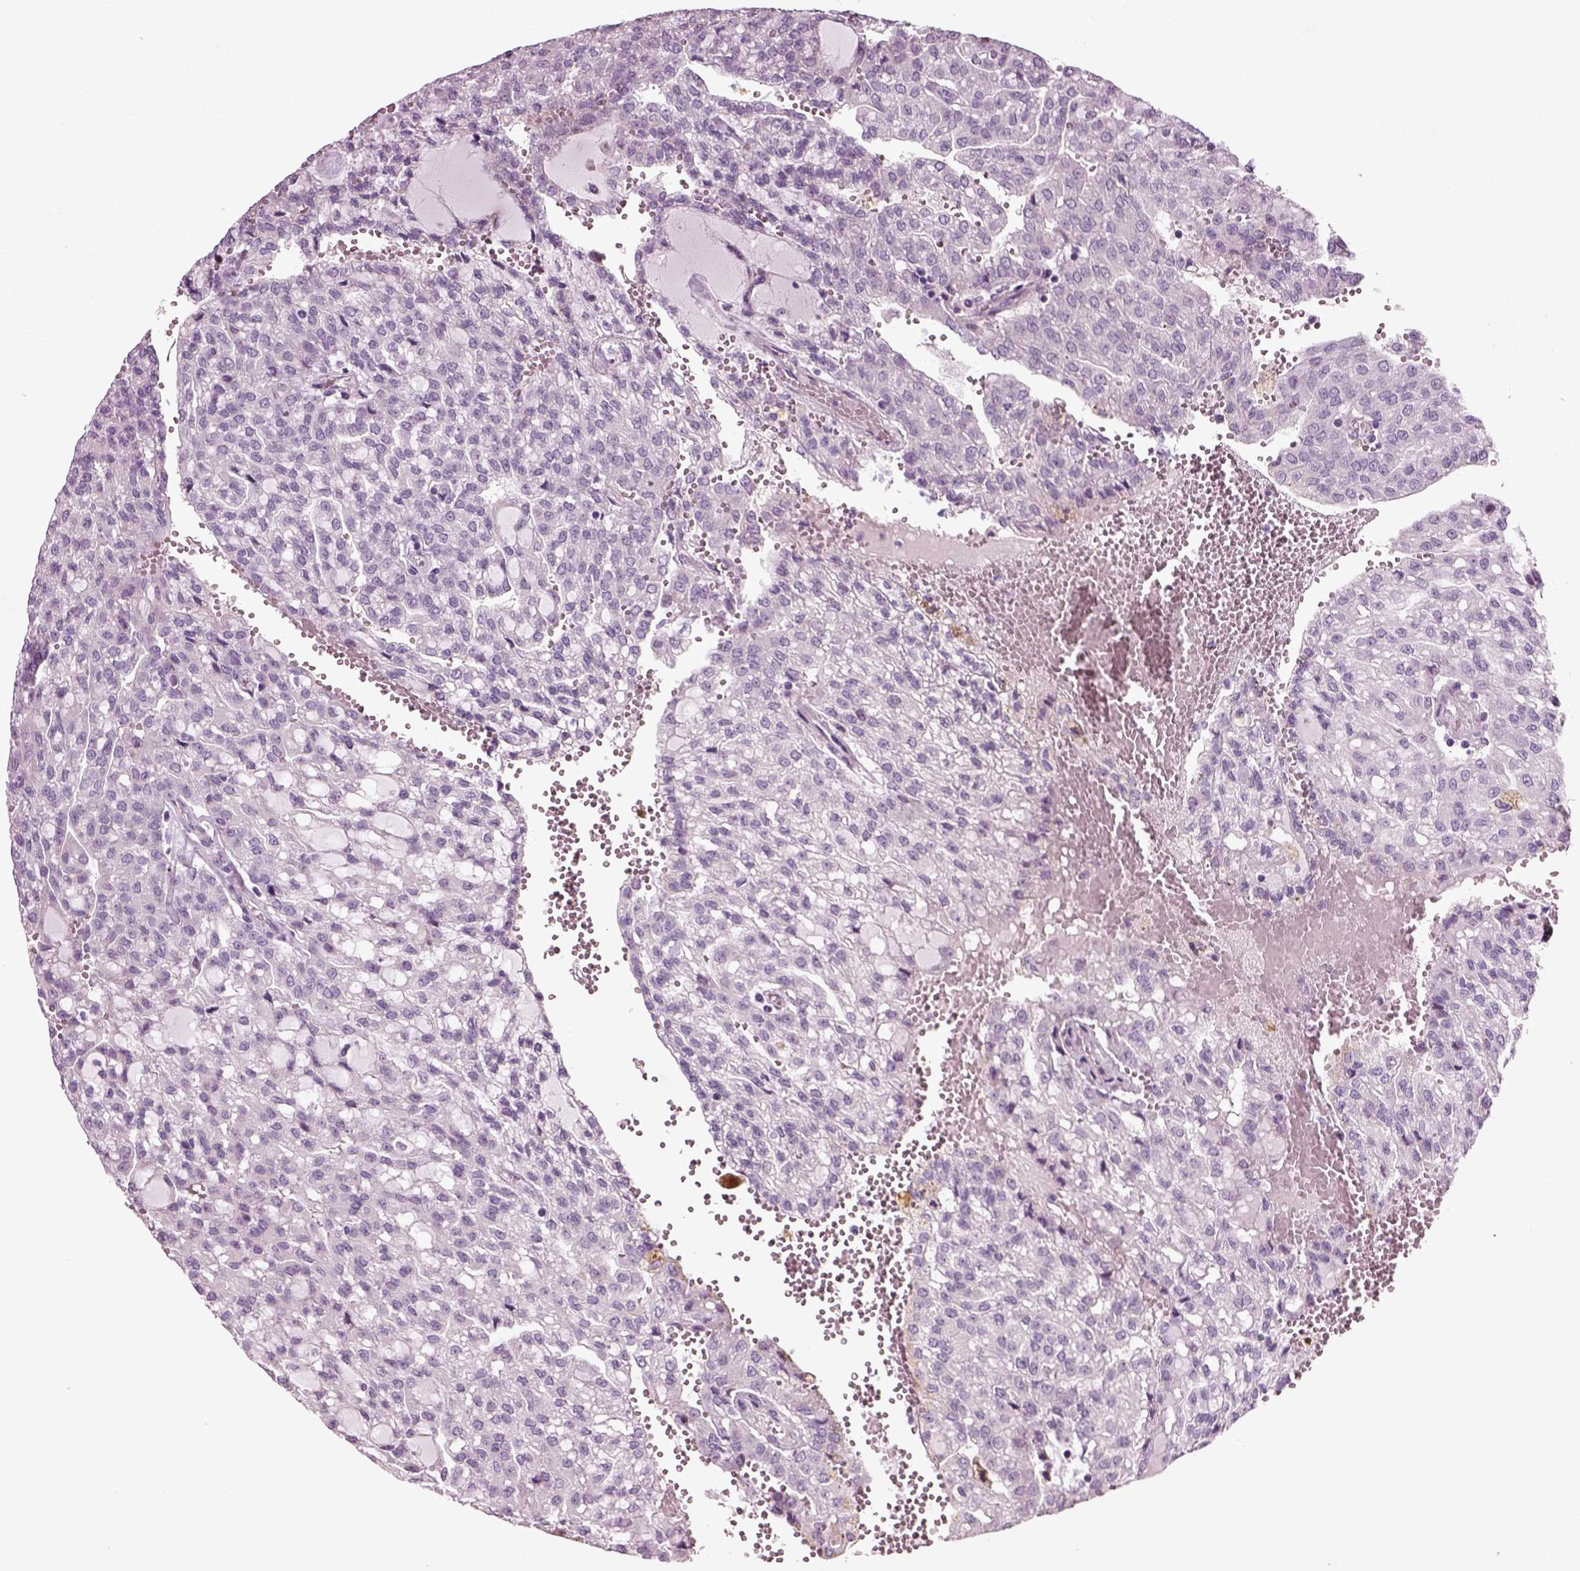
{"staining": {"intensity": "negative", "quantity": "none", "location": "none"}, "tissue": "renal cancer", "cell_type": "Tumor cells", "image_type": "cancer", "snomed": [{"axis": "morphology", "description": "Adenocarcinoma, NOS"}, {"axis": "topography", "description": "Kidney"}], "caption": "Tumor cells show no significant expression in renal adenocarcinoma.", "gene": "SCG5", "patient": {"sex": "male", "age": 63}}